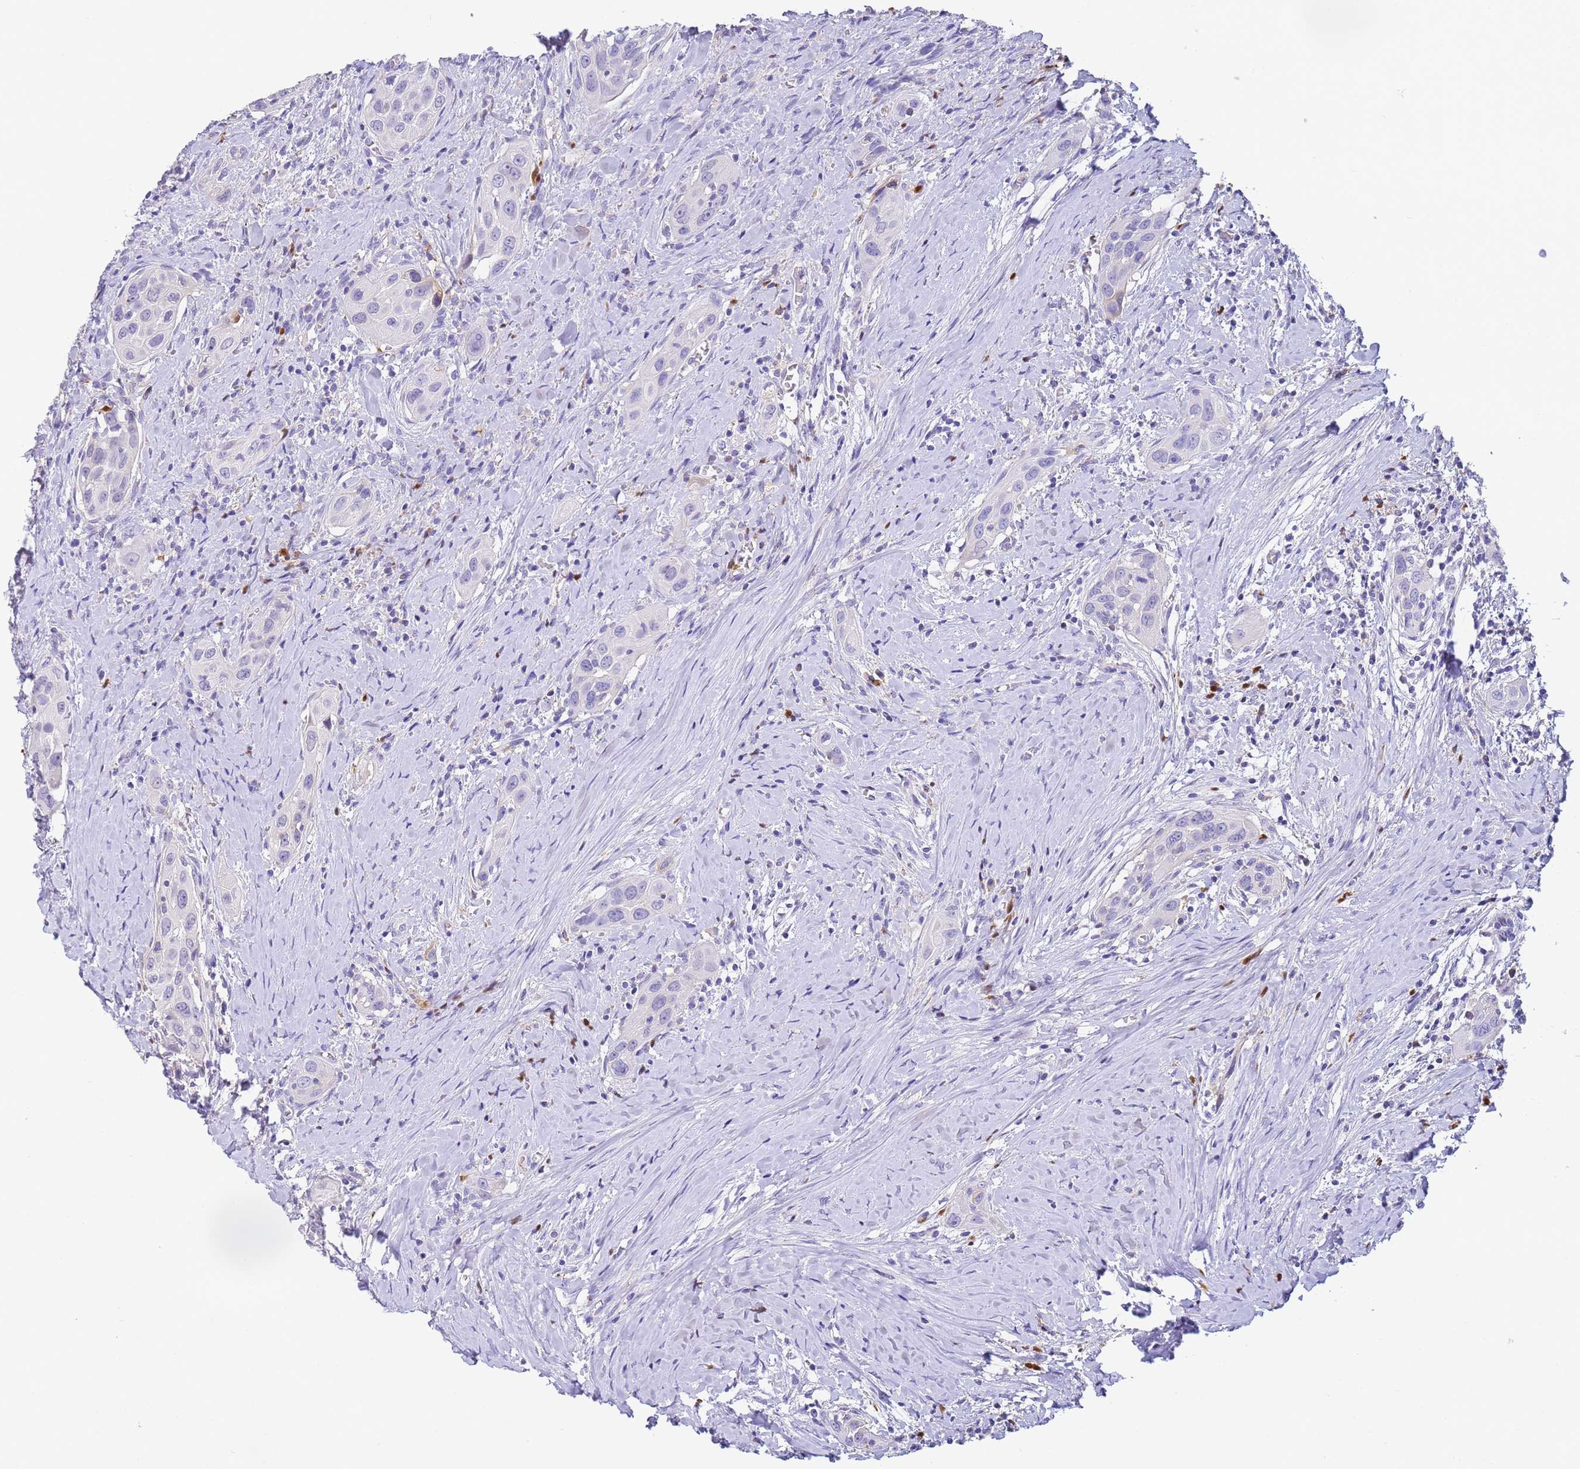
{"staining": {"intensity": "negative", "quantity": "none", "location": "none"}, "tissue": "head and neck cancer", "cell_type": "Tumor cells", "image_type": "cancer", "snomed": [{"axis": "morphology", "description": "Squamous cell carcinoma, NOS"}, {"axis": "topography", "description": "Oral tissue"}, {"axis": "topography", "description": "Head-Neck"}], "caption": "Immunohistochemical staining of human head and neck cancer (squamous cell carcinoma) displays no significant expression in tumor cells.", "gene": "CFHR2", "patient": {"sex": "female", "age": 50}}